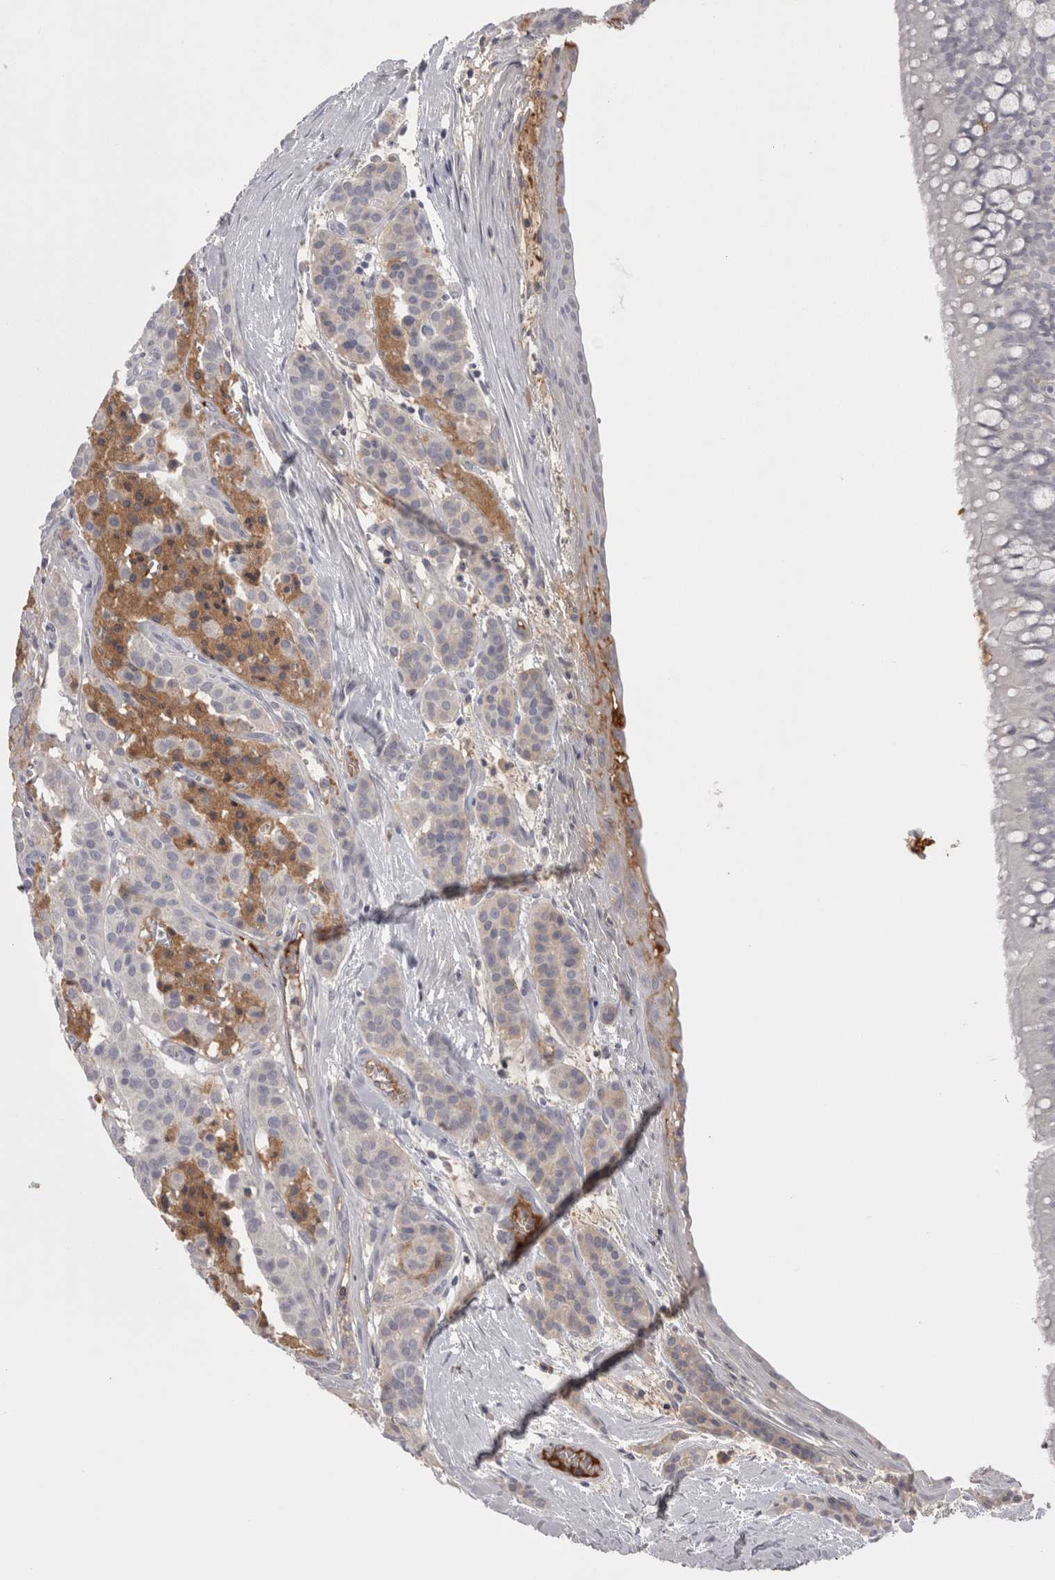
{"staining": {"intensity": "weak", "quantity": "<25%", "location": "cytoplasmic/membranous"}, "tissue": "carcinoid", "cell_type": "Tumor cells", "image_type": "cancer", "snomed": [{"axis": "morphology", "description": "Carcinoid, malignant, NOS"}, {"axis": "topography", "description": "Lung"}], "caption": "Immunohistochemistry (IHC) image of carcinoid (malignant) stained for a protein (brown), which displays no staining in tumor cells.", "gene": "SAA4", "patient": {"sex": "male", "age": 30}}